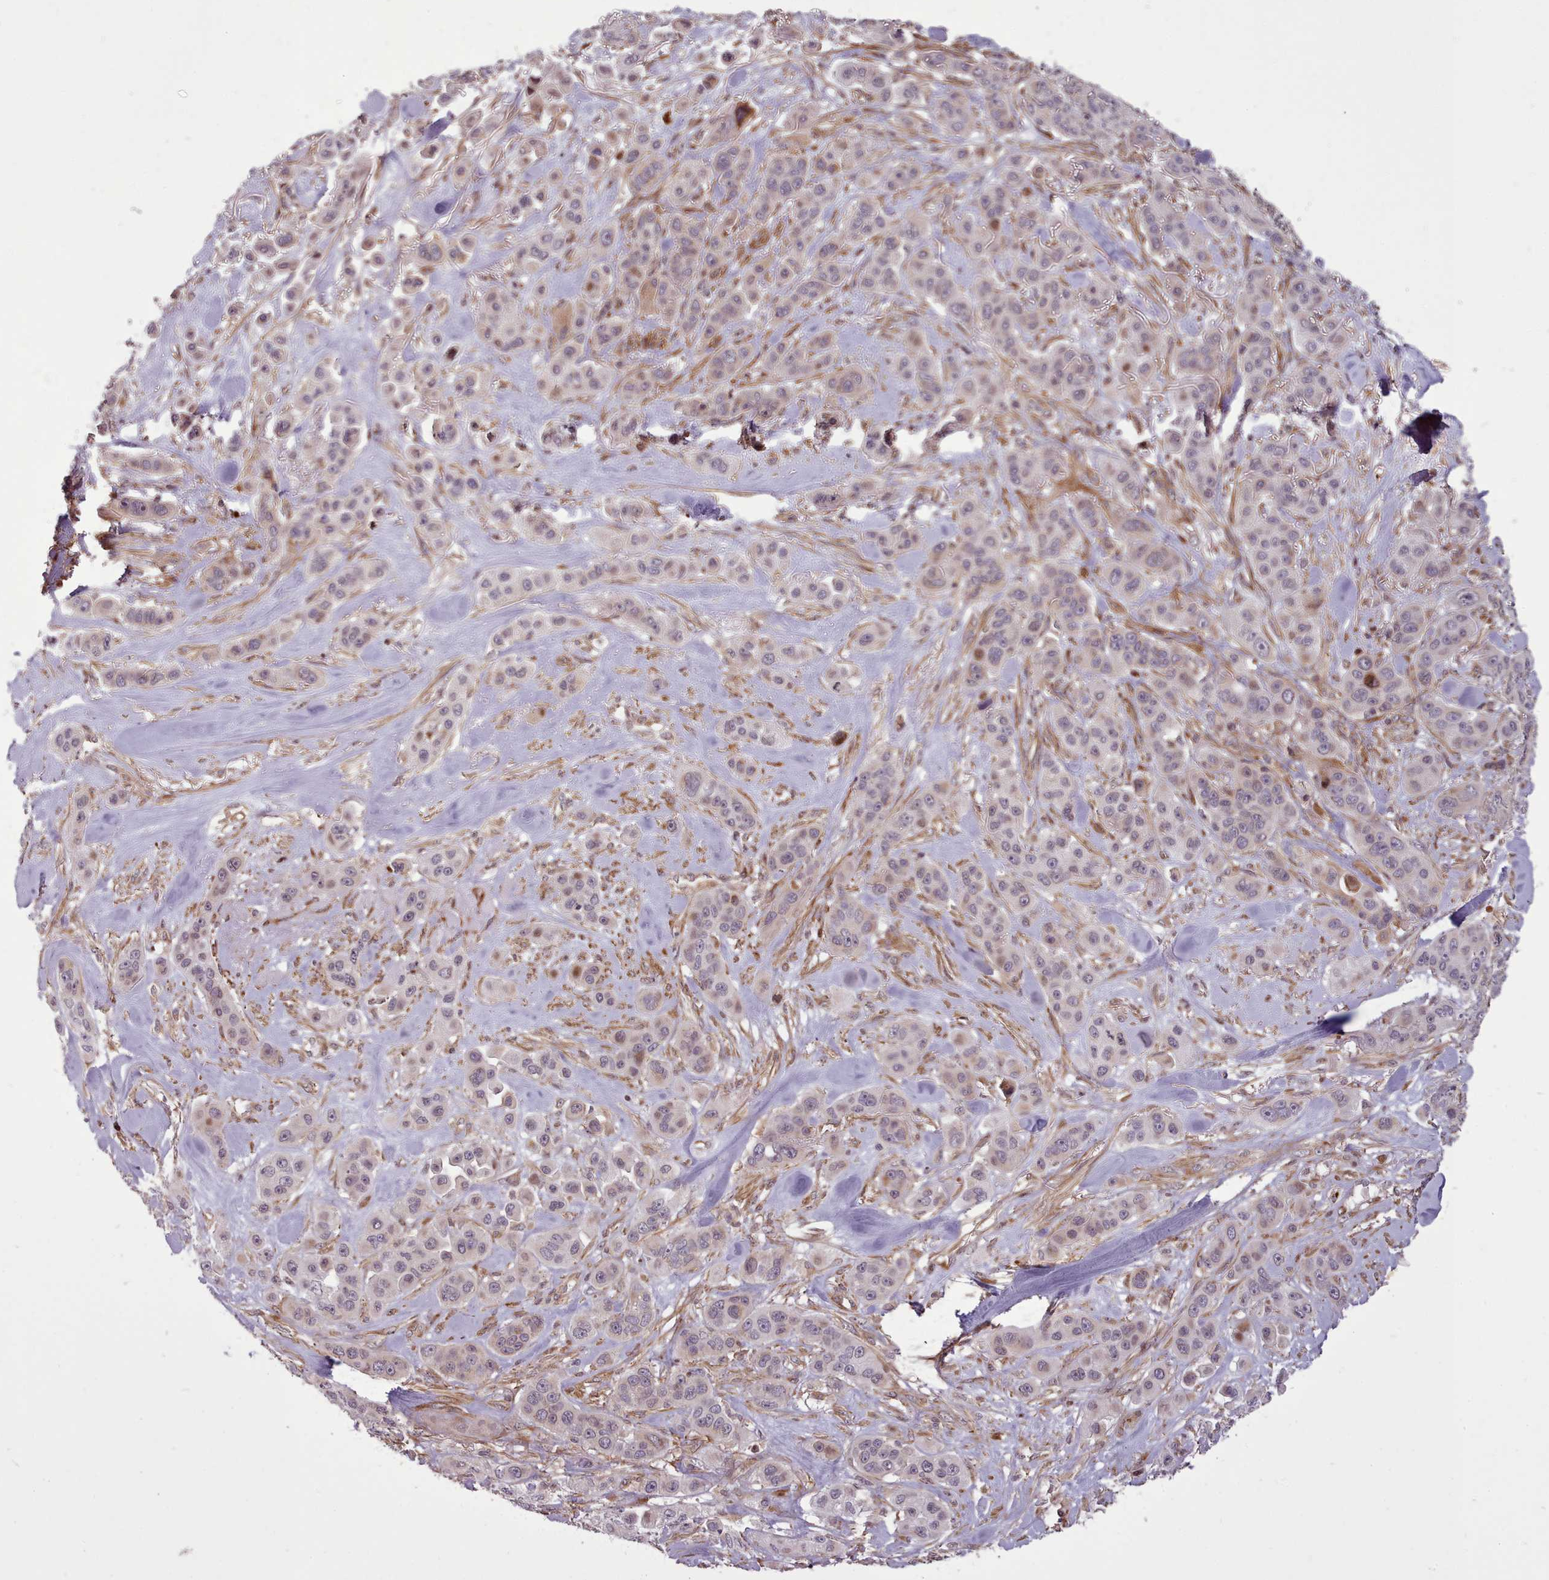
{"staining": {"intensity": "negative", "quantity": "none", "location": "none"}, "tissue": "skin cancer", "cell_type": "Tumor cells", "image_type": "cancer", "snomed": [{"axis": "morphology", "description": "Squamous cell carcinoma, NOS"}, {"axis": "topography", "description": "Skin"}], "caption": "IHC histopathology image of neoplastic tissue: squamous cell carcinoma (skin) stained with DAB reveals no significant protein staining in tumor cells.", "gene": "NLRP7", "patient": {"sex": "male", "age": 67}}